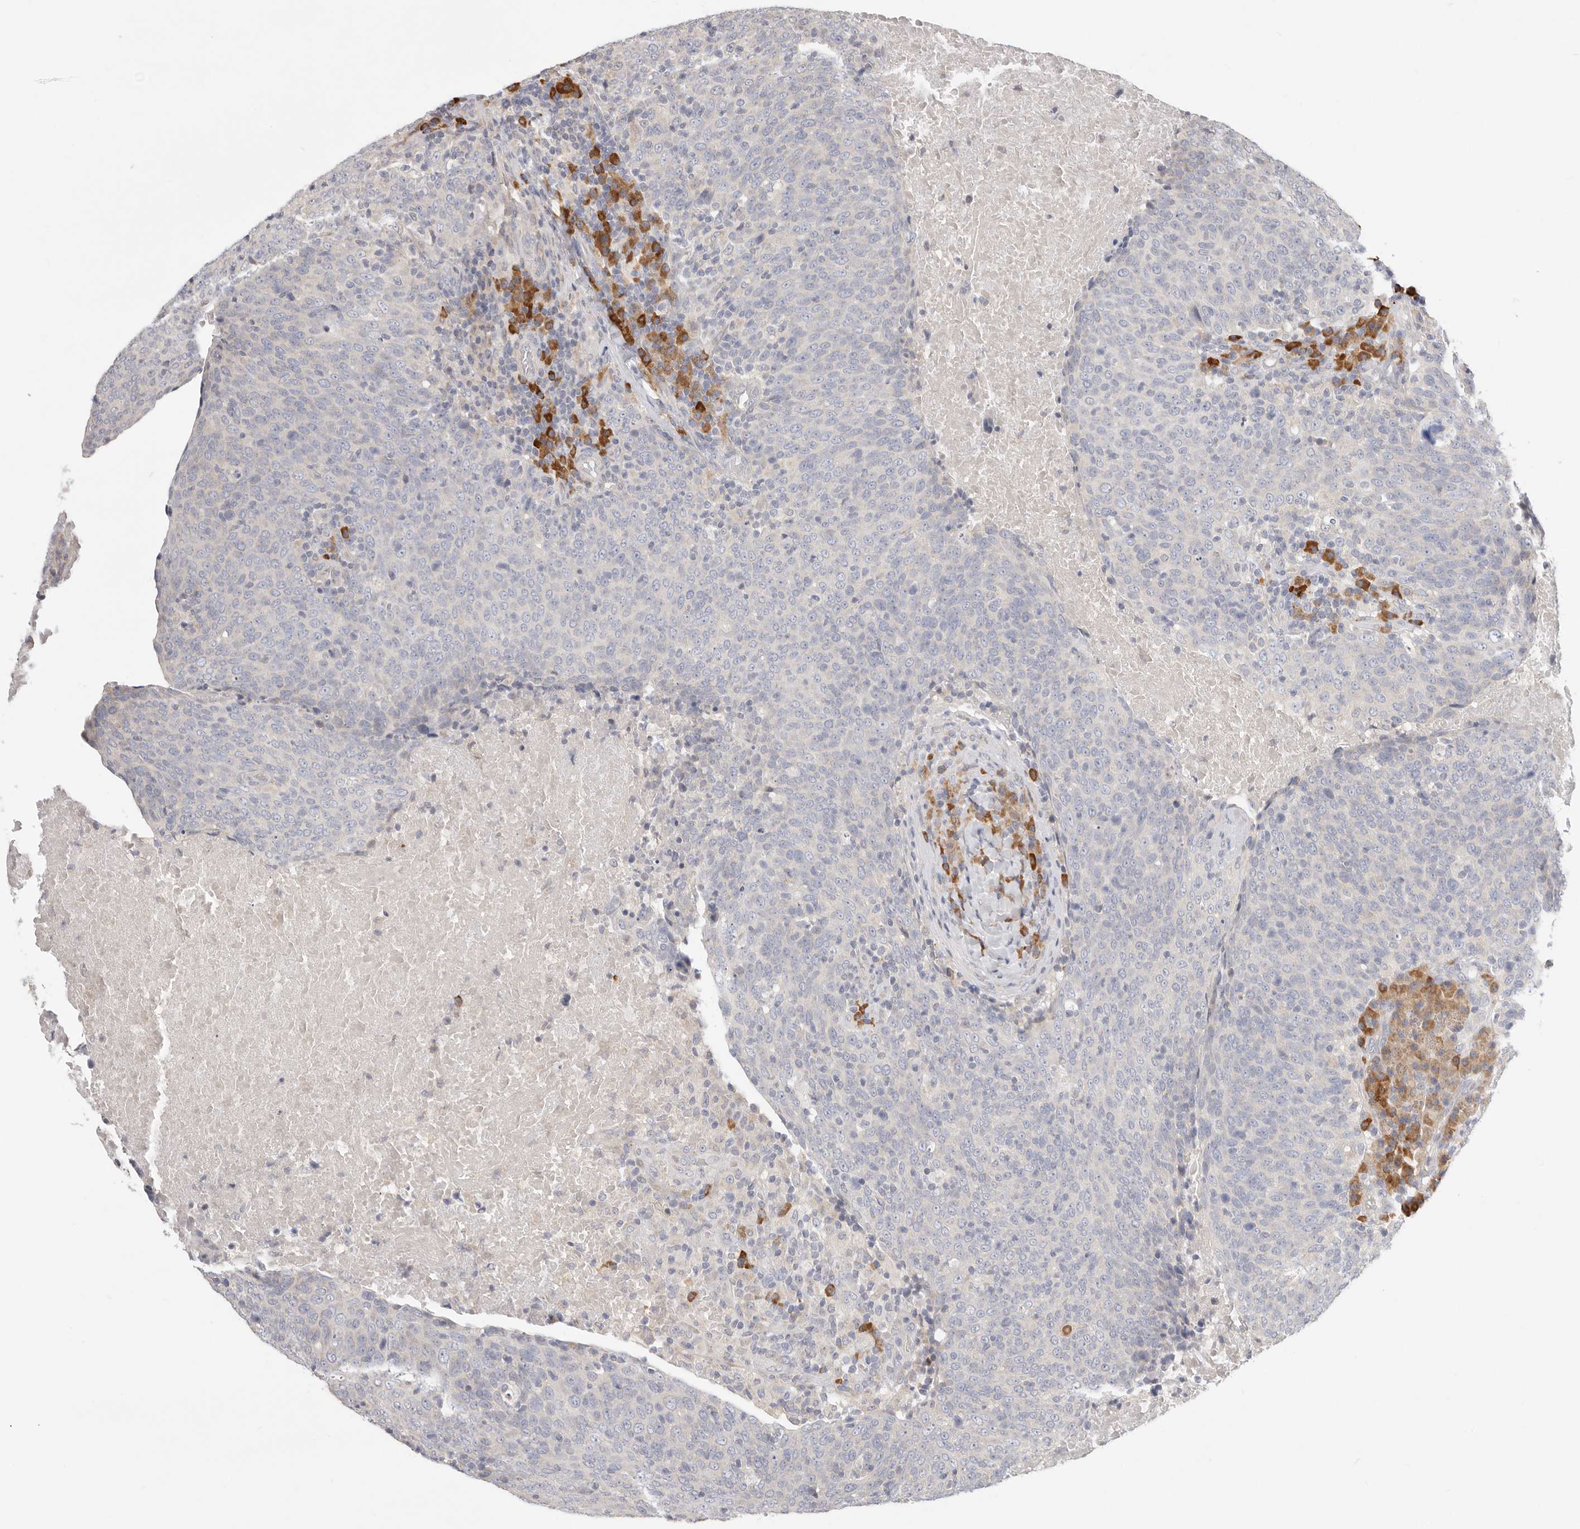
{"staining": {"intensity": "negative", "quantity": "none", "location": "none"}, "tissue": "head and neck cancer", "cell_type": "Tumor cells", "image_type": "cancer", "snomed": [{"axis": "morphology", "description": "Squamous cell carcinoma, NOS"}, {"axis": "morphology", "description": "Squamous cell carcinoma, metastatic, NOS"}, {"axis": "topography", "description": "Lymph node"}, {"axis": "topography", "description": "Head-Neck"}], "caption": "Immunohistochemistry (IHC) histopathology image of human squamous cell carcinoma (head and neck) stained for a protein (brown), which shows no staining in tumor cells.", "gene": "USH1C", "patient": {"sex": "male", "age": 62}}